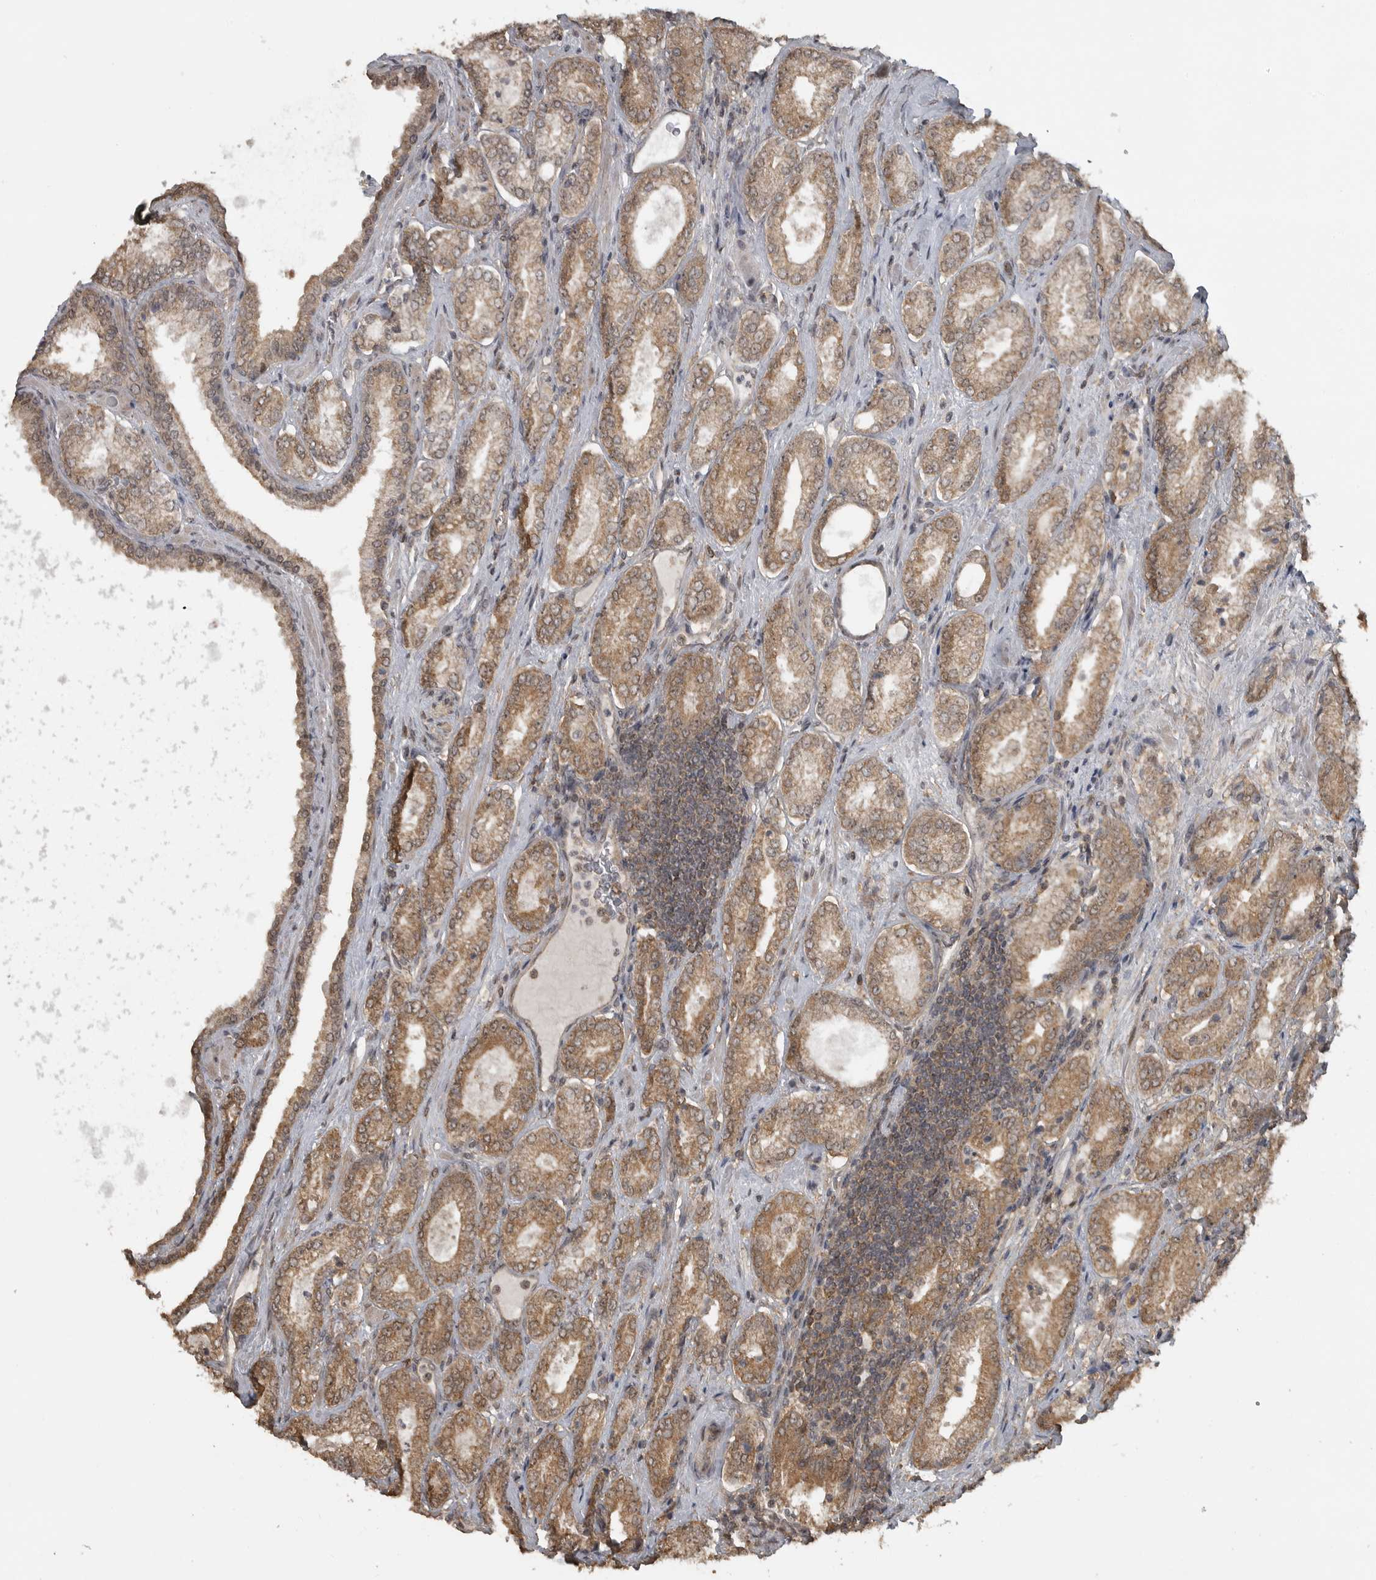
{"staining": {"intensity": "moderate", "quantity": ">75%", "location": "cytoplasmic/membranous"}, "tissue": "prostate cancer", "cell_type": "Tumor cells", "image_type": "cancer", "snomed": [{"axis": "morphology", "description": "Adenocarcinoma, Low grade"}, {"axis": "topography", "description": "Prostate"}], "caption": "Immunohistochemical staining of prostate cancer demonstrates moderate cytoplasmic/membranous protein expression in approximately >75% of tumor cells.", "gene": "LLGL1", "patient": {"sex": "male", "age": 62}}